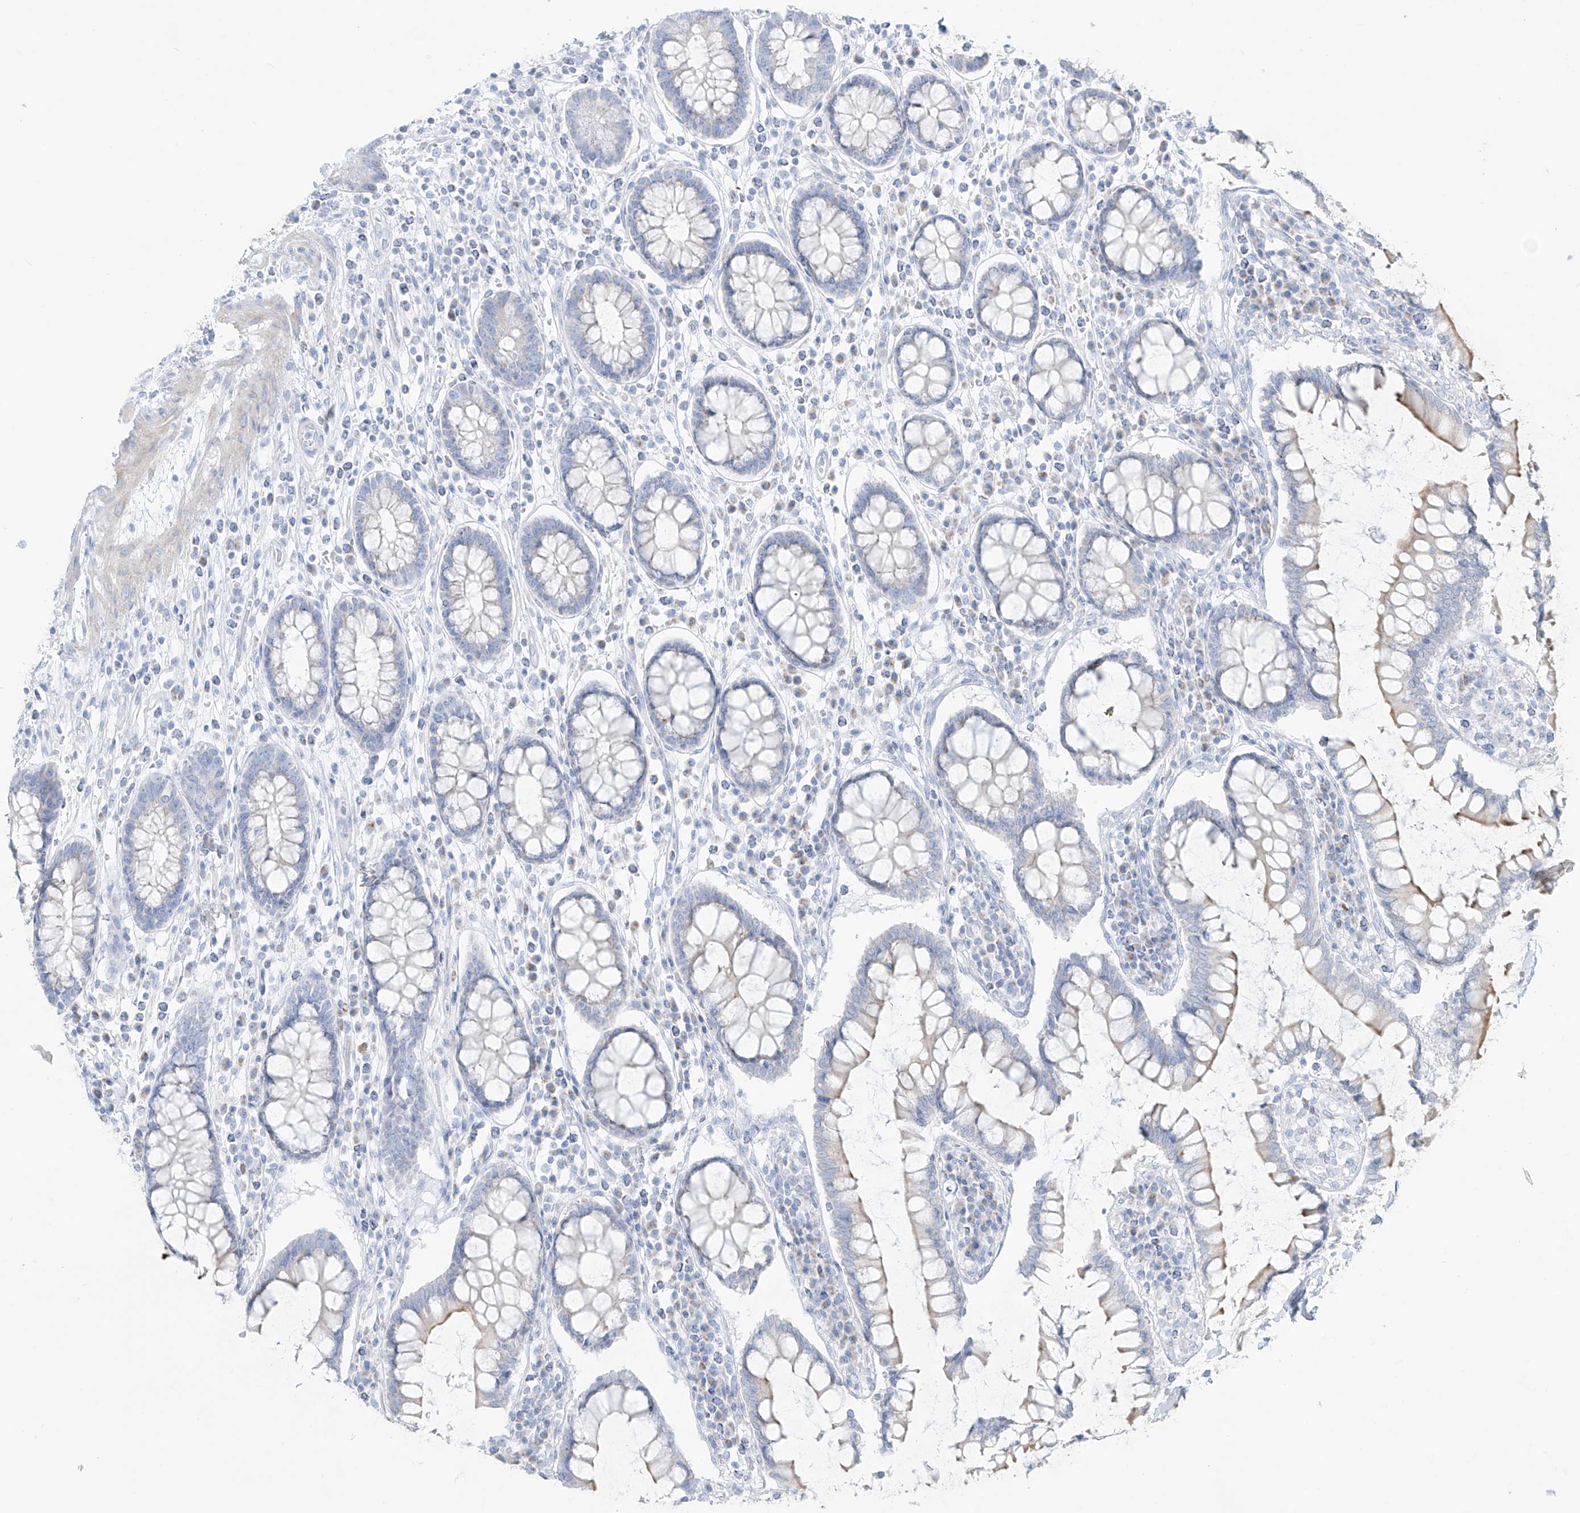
{"staining": {"intensity": "negative", "quantity": "none", "location": "none"}, "tissue": "colon", "cell_type": "Endothelial cells", "image_type": "normal", "snomed": [{"axis": "morphology", "description": "Normal tissue, NOS"}, {"axis": "topography", "description": "Colon"}], "caption": "Immunohistochemical staining of benign colon demonstrates no significant positivity in endothelial cells.", "gene": "SLC26A3", "patient": {"sex": "female", "age": 79}}